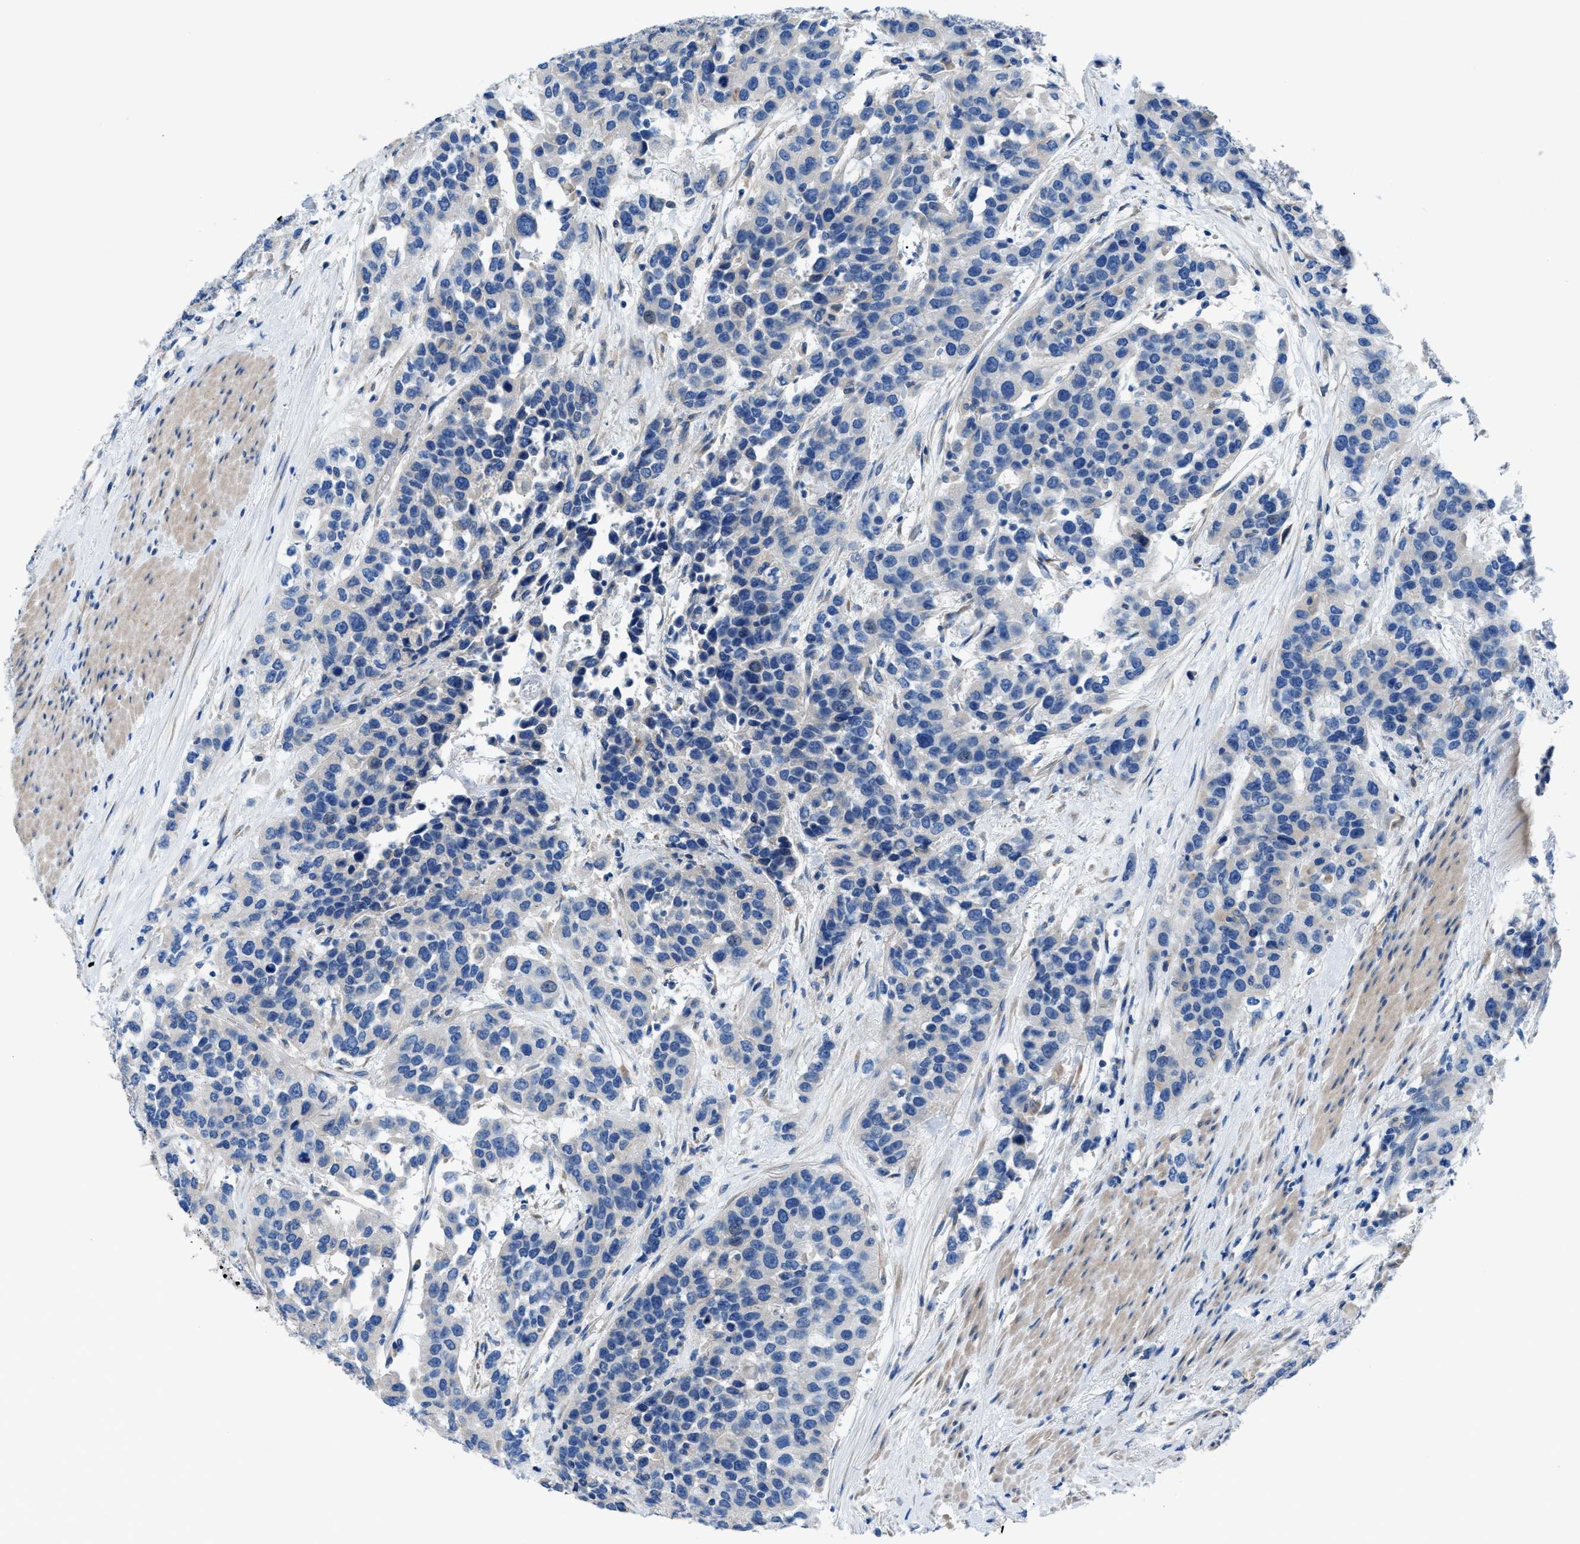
{"staining": {"intensity": "negative", "quantity": "none", "location": "none"}, "tissue": "urothelial cancer", "cell_type": "Tumor cells", "image_type": "cancer", "snomed": [{"axis": "morphology", "description": "Urothelial carcinoma, High grade"}, {"axis": "topography", "description": "Urinary bladder"}], "caption": "A photomicrograph of human urothelial cancer is negative for staining in tumor cells.", "gene": "ITPR1", "patient": {"sex": "female", "age": 80}}